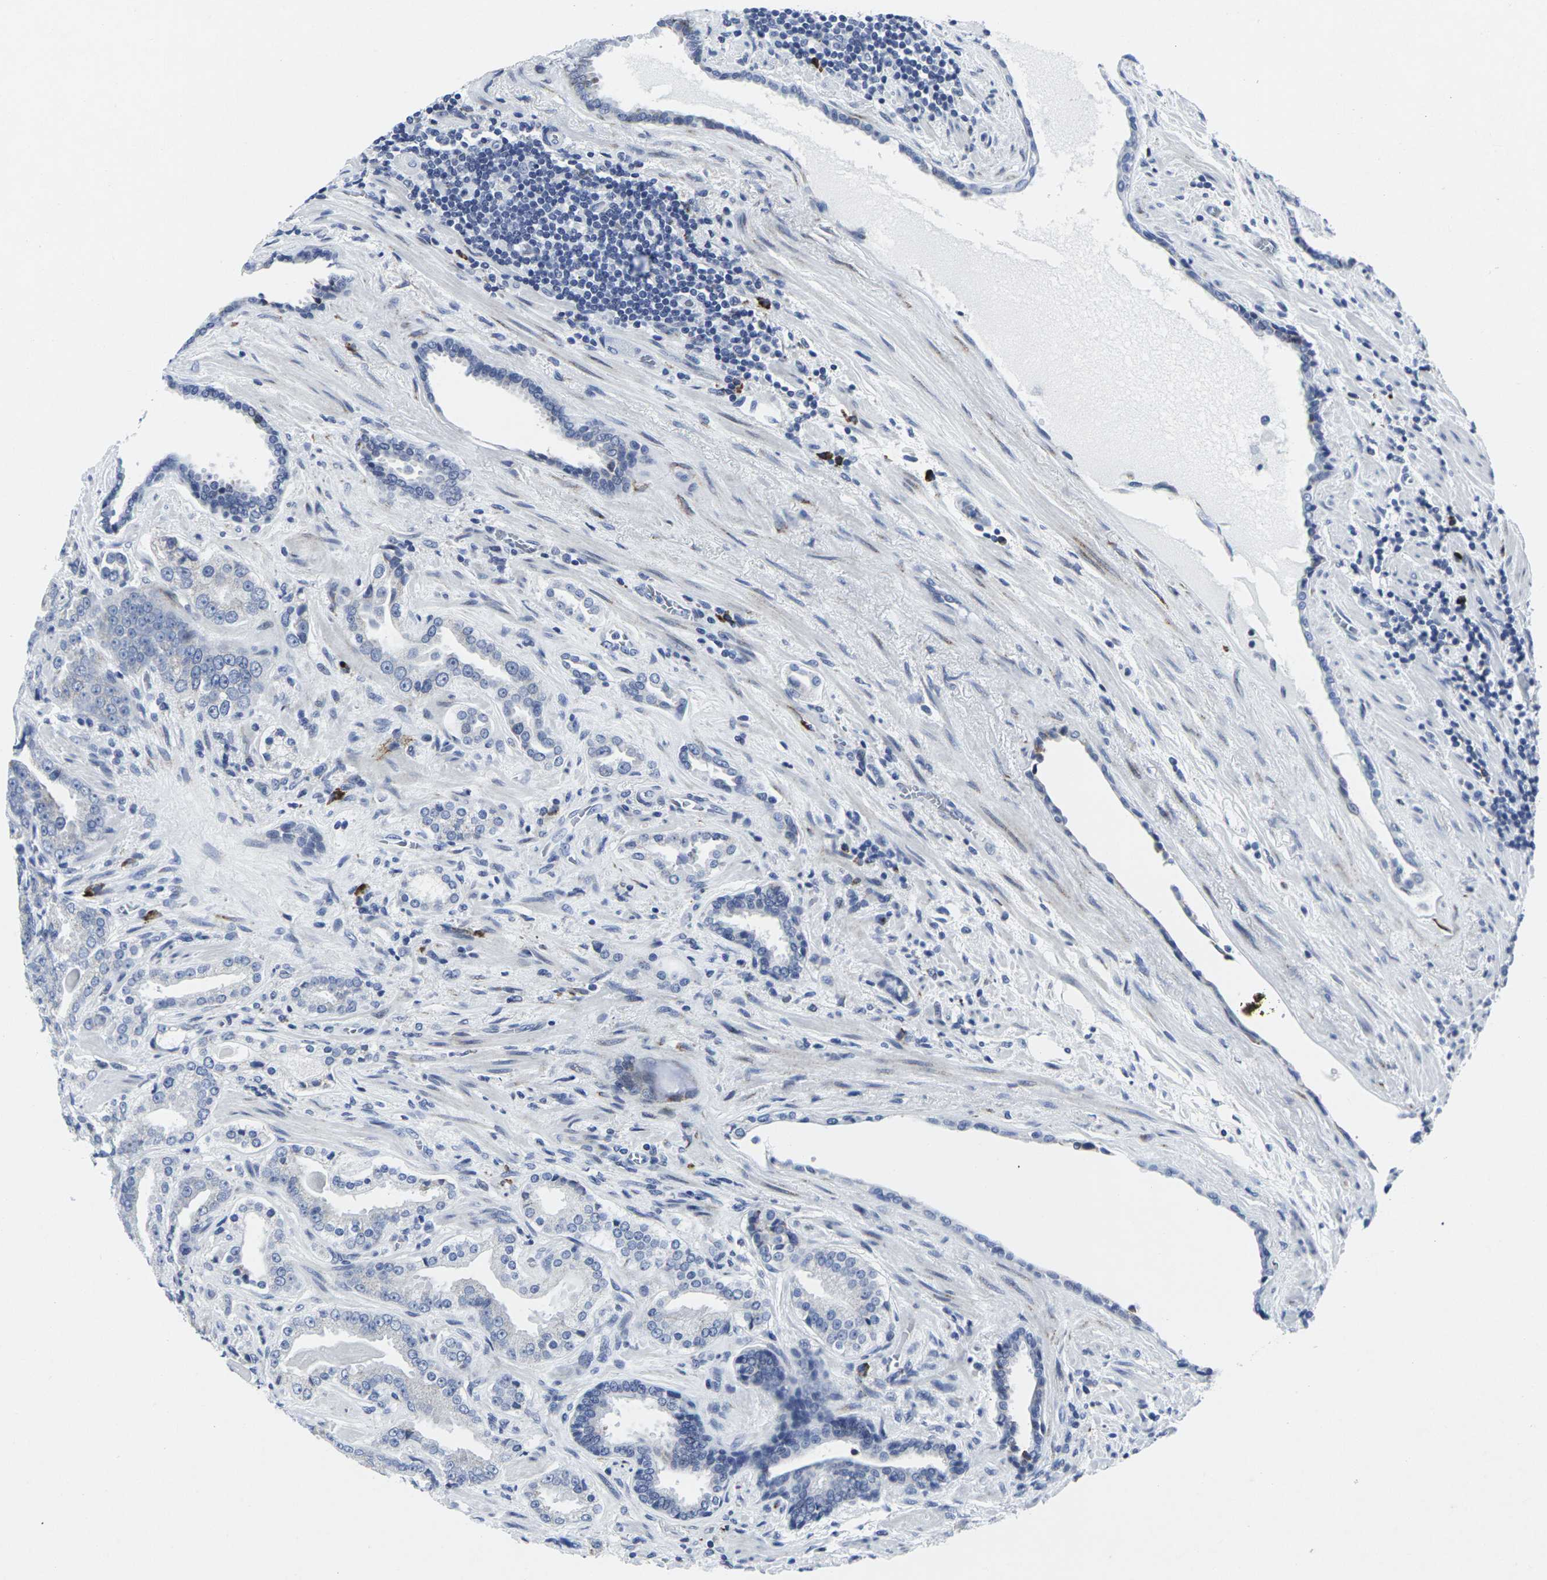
{"staining": {"intensity": "negative", "quantity": "none", "location": "none"}, "tissue": "prostate cancer", "cell_type": "Tumor cells", "image_type": "cancer", "snomed": [{"axis": "morphology", "description": "Adenocarcinoma, Low grade"}, {"axis": "topography", "description": "Prostate"}], "caption": "High magnification brightfield microscopy of low-grade adenocarcinoma (prostate) stained with DAB (3,3'-diaminobenzidine) (brown) and counterstained with hematoxylin (blue): tumor cells show no significant expression.", "gene": "RPN1", "patient": {"sex": "male", "age": 60}}